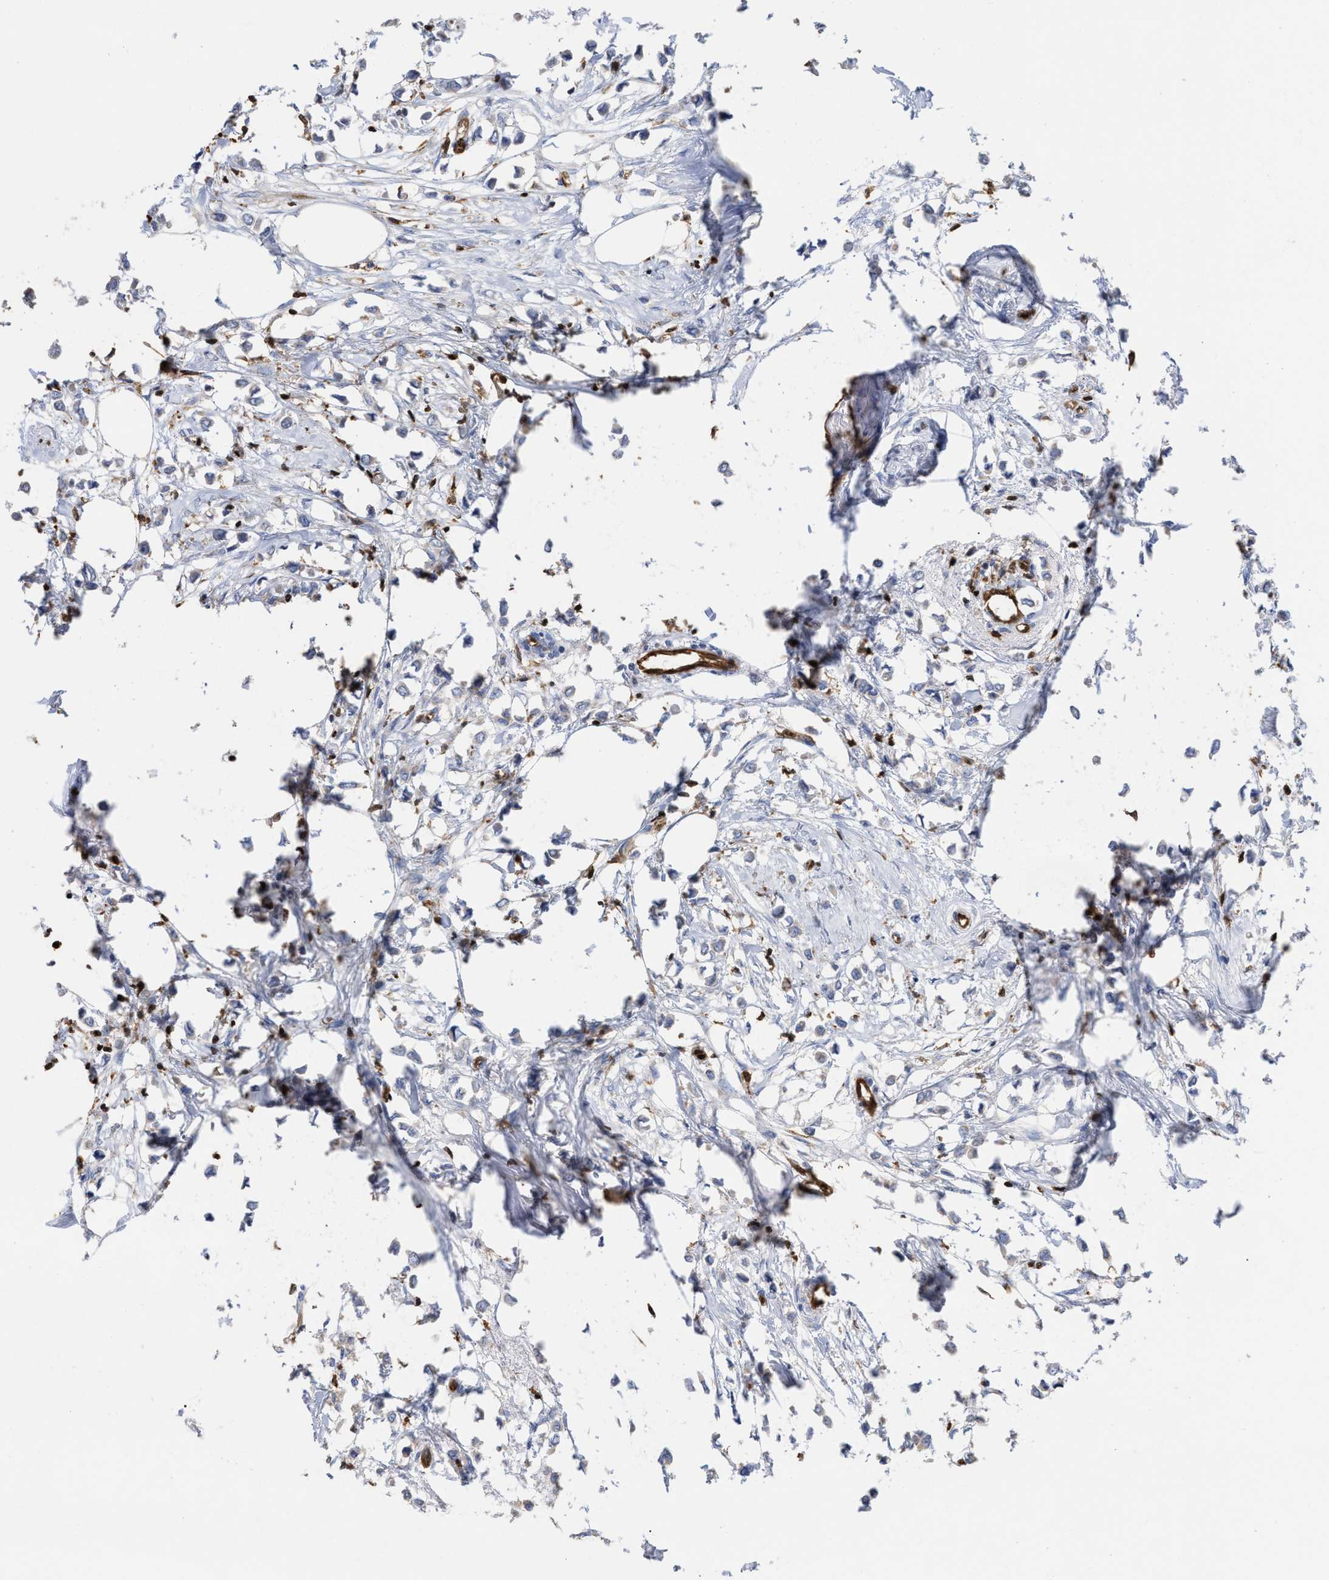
{"staining": {"intensity": "weak", "quantity": "<25%", "location": "cytoplasmic/membranous"}, "tissue": "breast cancer", "cell_type": "Tumor cells", "image_type": "cancer", "snomed": [{"axis": "morphology", "description": "Lobular carcinoma"}, {"axis": "topography", "description": "Breast"}], "caption": "Immunohistochemical staining of human lobular carcinoma (breast) displays no significant staining in tumor cells.", "gene": "GIMAP4", "patient": {"sex": "female", "age": 51}}